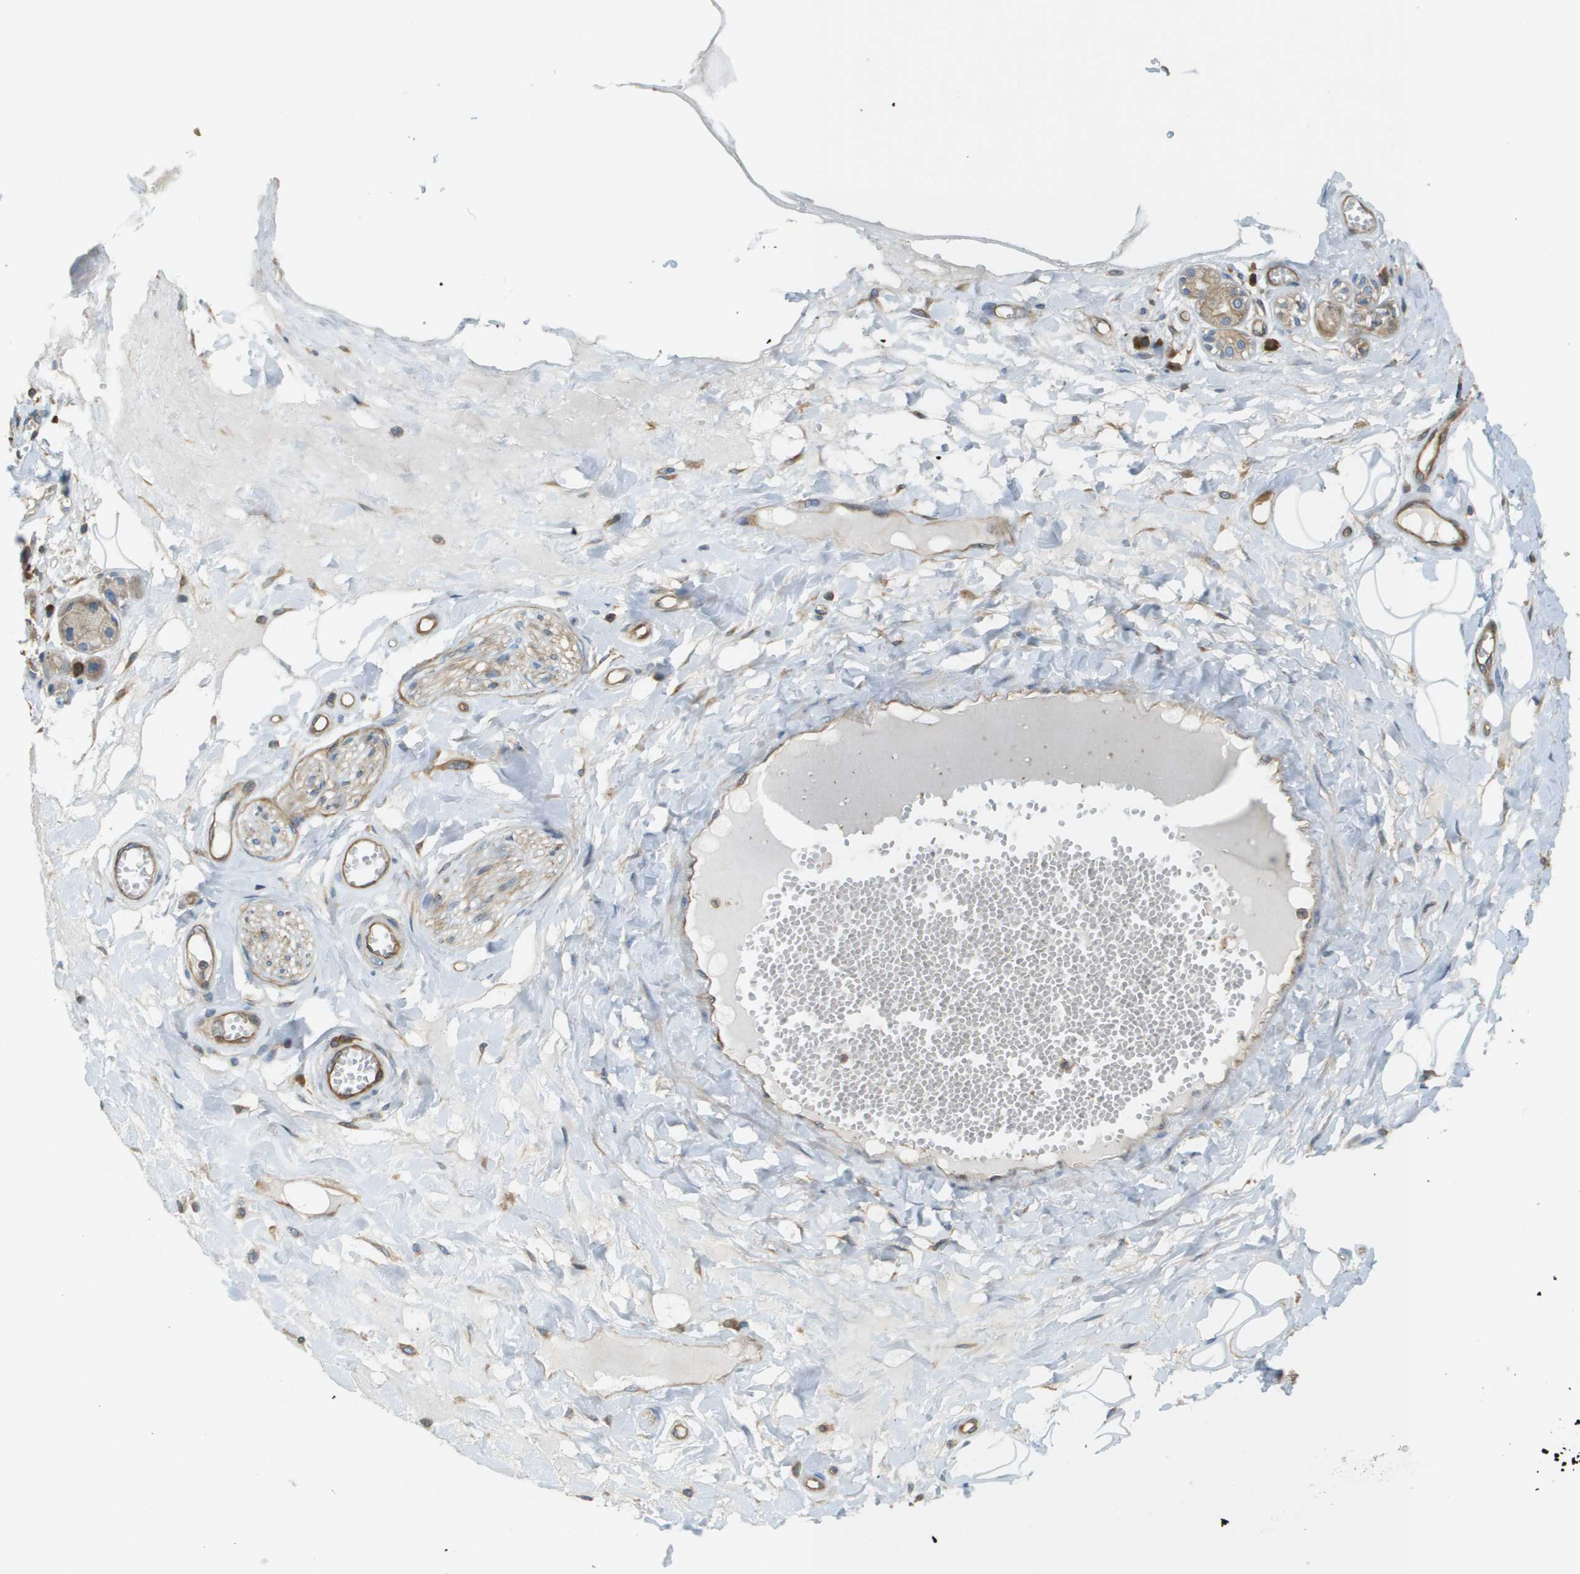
{"staining": {"intensity": "moderate", "quantity": "25%-75%", "location": "cytoplasmic/membranous"}, "tissue": "adipose tissue", "cell_type": "Adipocytes", "image_type": "normal", "snomed": [{"axis": "morphology", "description": "Normal tissue, NOS"}, {"axis": "morphology", "description": "Inflammation, NOS"}, {"axis": "topography", "description": "Salivary gland"}, {"axis": "topography", "description": "Peripheral nerve tissue"}], "caption": "The immunohistochemical stain labels moderate cytoplasmic/membranous staining in adipocytes of unremarkable adipose tissue.", "gene": "DNAJB11", "patient": {"sex": "female", "age": 75}}